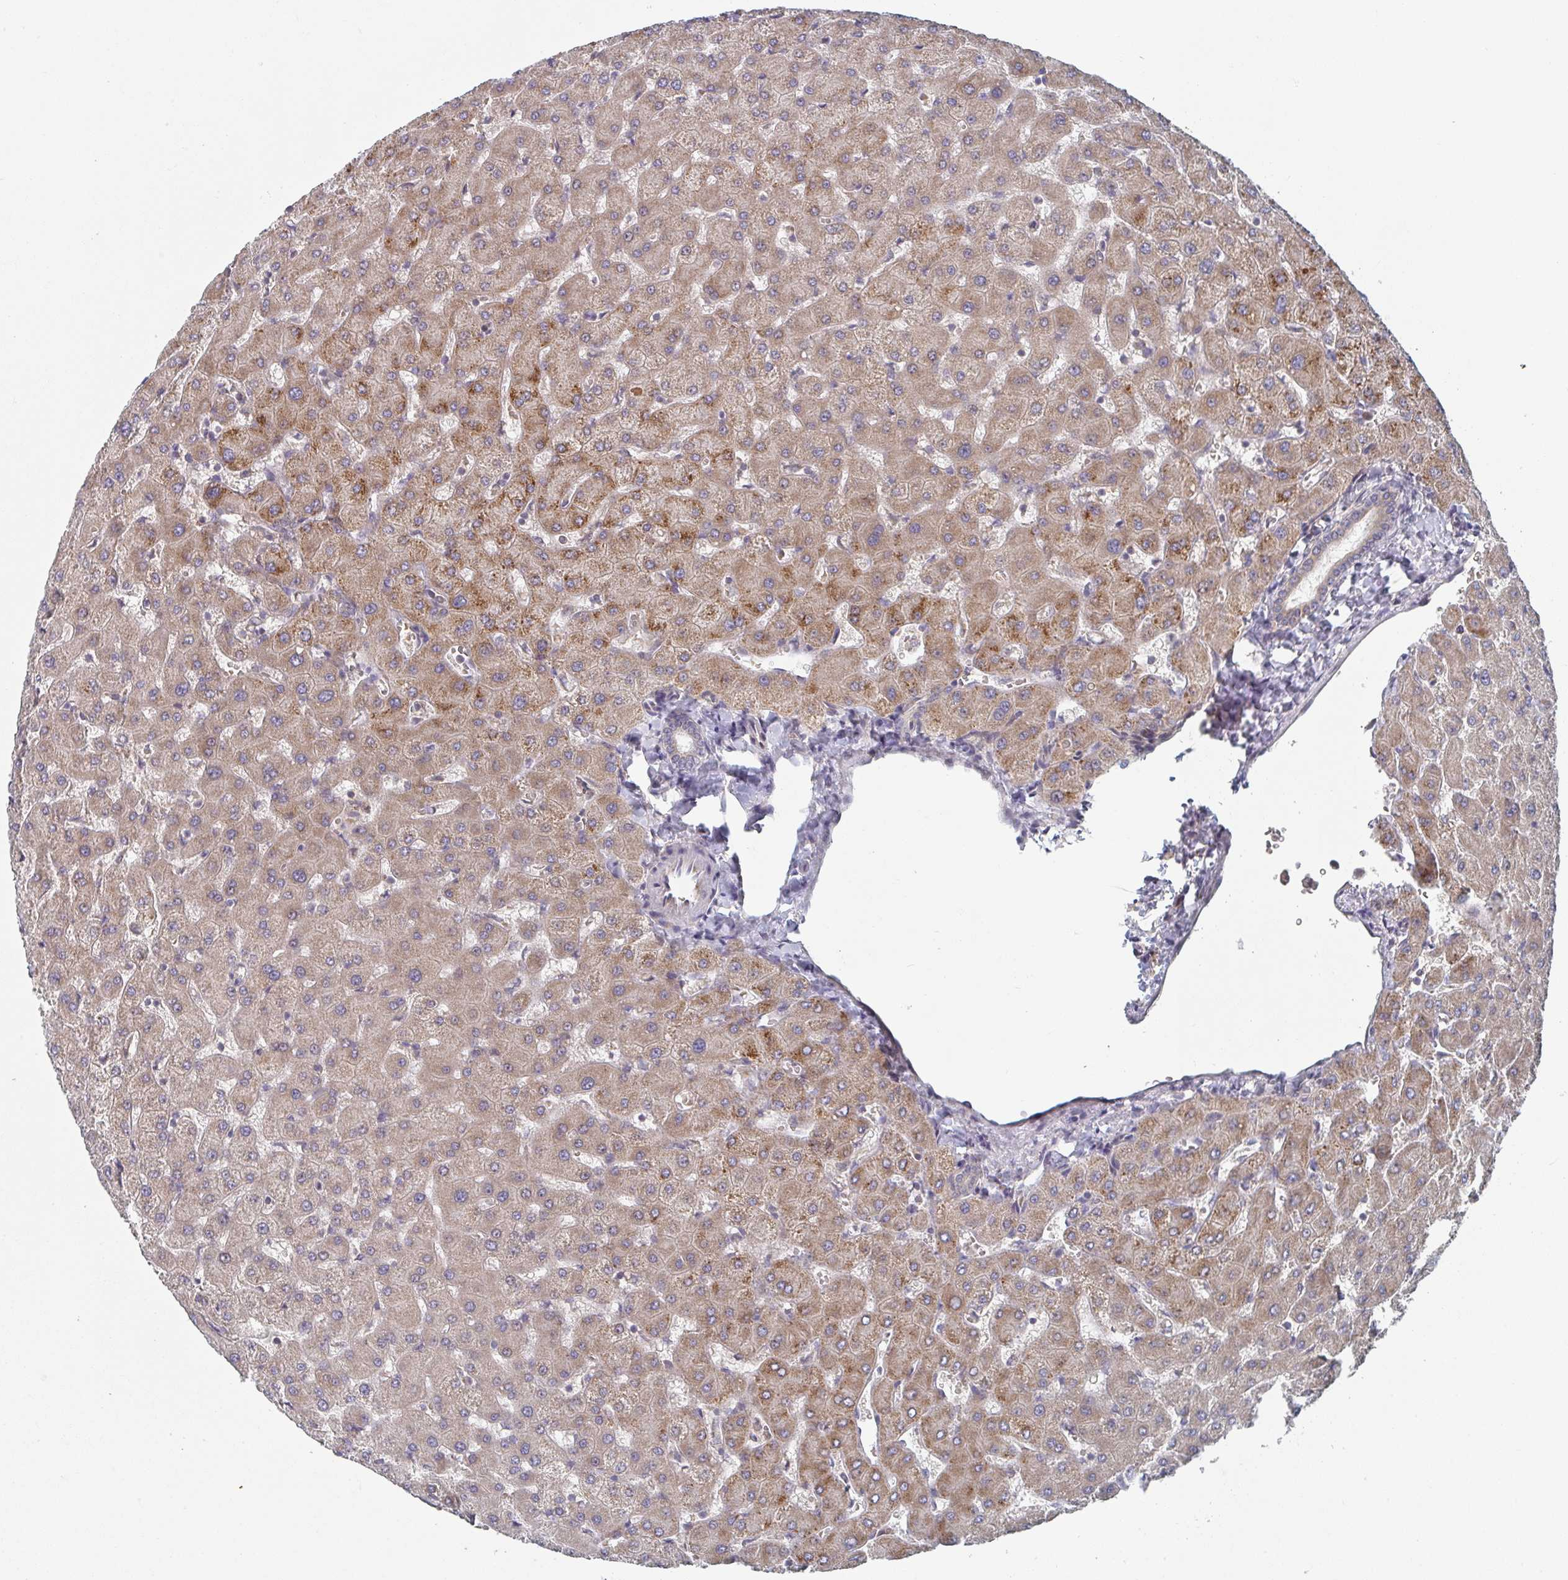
{"staining": {"intensity": "weak", "quantity": ">75%", "location": "cytoplasmic/membranous"}, "tissue": "liver", "cell_type": "Cholangiocytes", "image_type": "normal", "snomed": [{"axis": "morphology", "description": "Normal tissue, NOS"}, {"axis": "topography", "description": "Liver"}], "caption": "The image demonstrates staining of benign liver, revealing weak cytoplasmic/membranous protein staining (brown color) within cholangiocytes. (Brightfield microscopy of DAB IHC at high magnification).", "gene": "ELOVL1", "patient": {"sex": "female", "age": 63}}